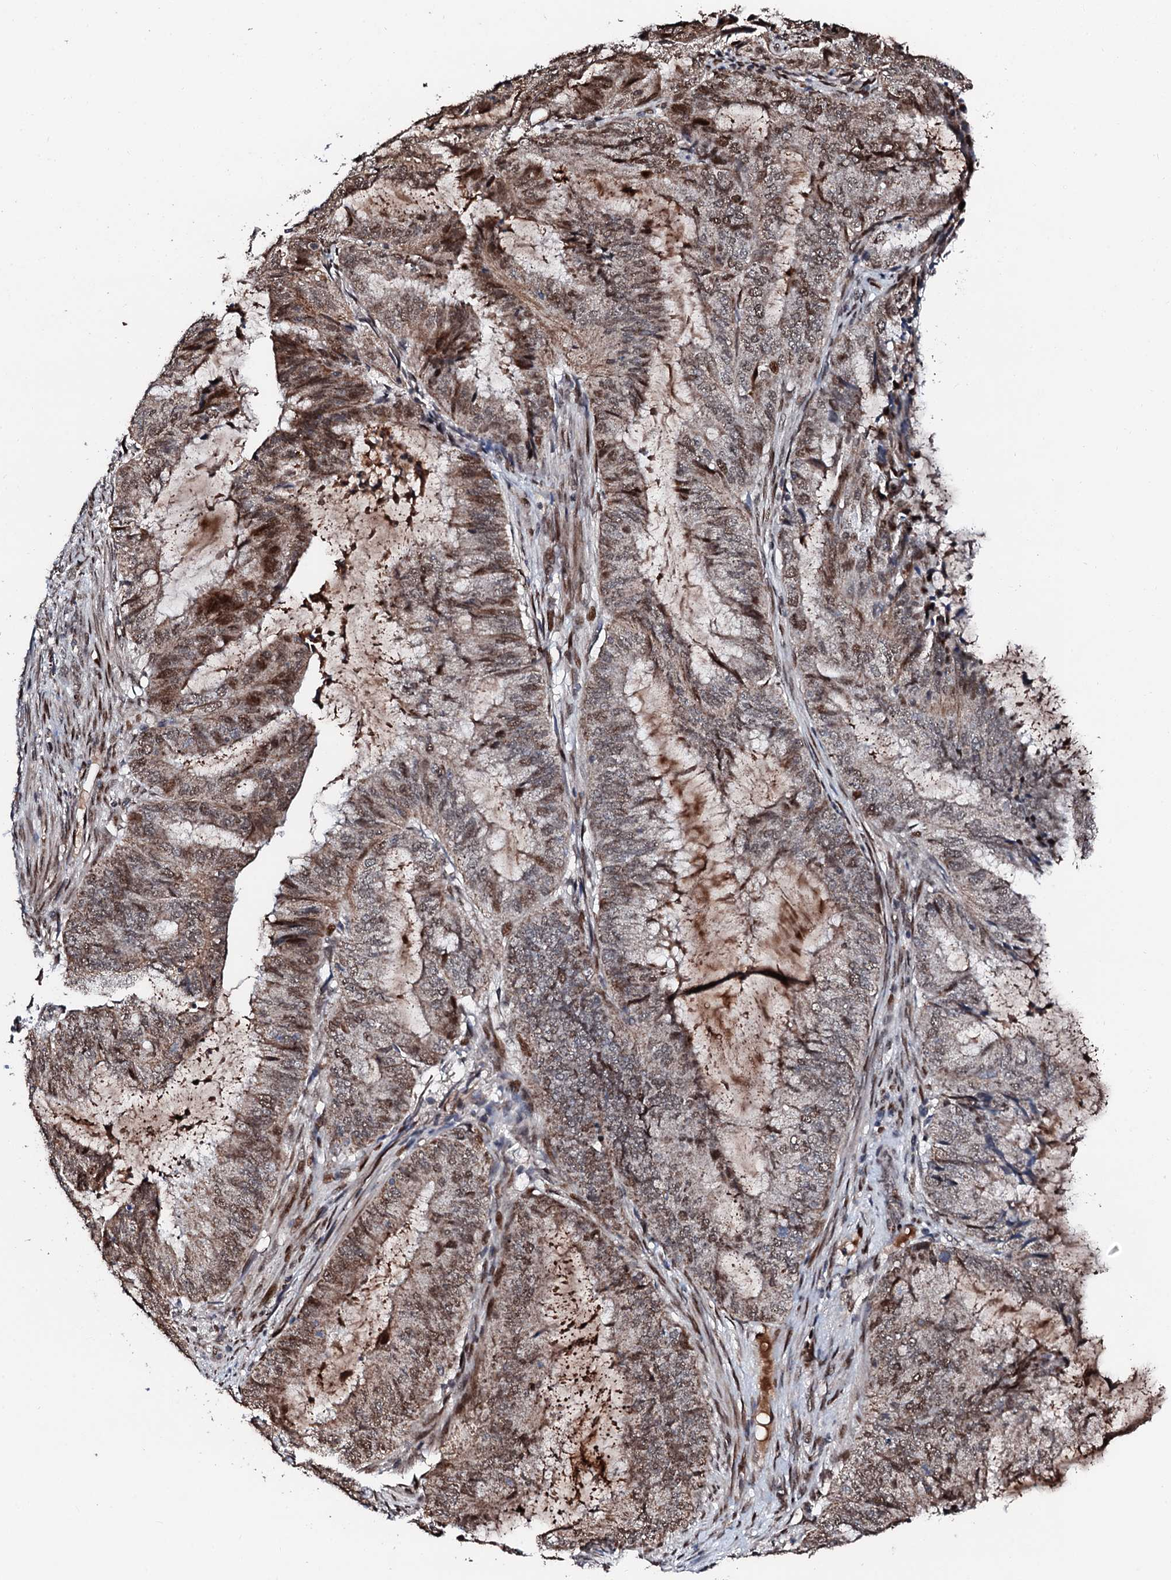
{"staining": {"intensity": "moderate", "quantity": ">75%", "location": "cytoplasmic/membranous,nuclear"}, "tissue": "endometrial cancer", "cell_type": "Tumor cells", "image_type": "cancer", "snomed": [{"axis": "morphology", "description": "Adenocarcinoma, NOS"}, {"axis": "topography", "description": "Endometrium"}], "caption": "Tumor cells show moderate cytoplasmic/membranous and nuclear positivity in about >75% of cells in endometrial cancer (adenocarcinoma).", "gene": "KIF18A", "patient": {"sex": "female", "age": 51}}